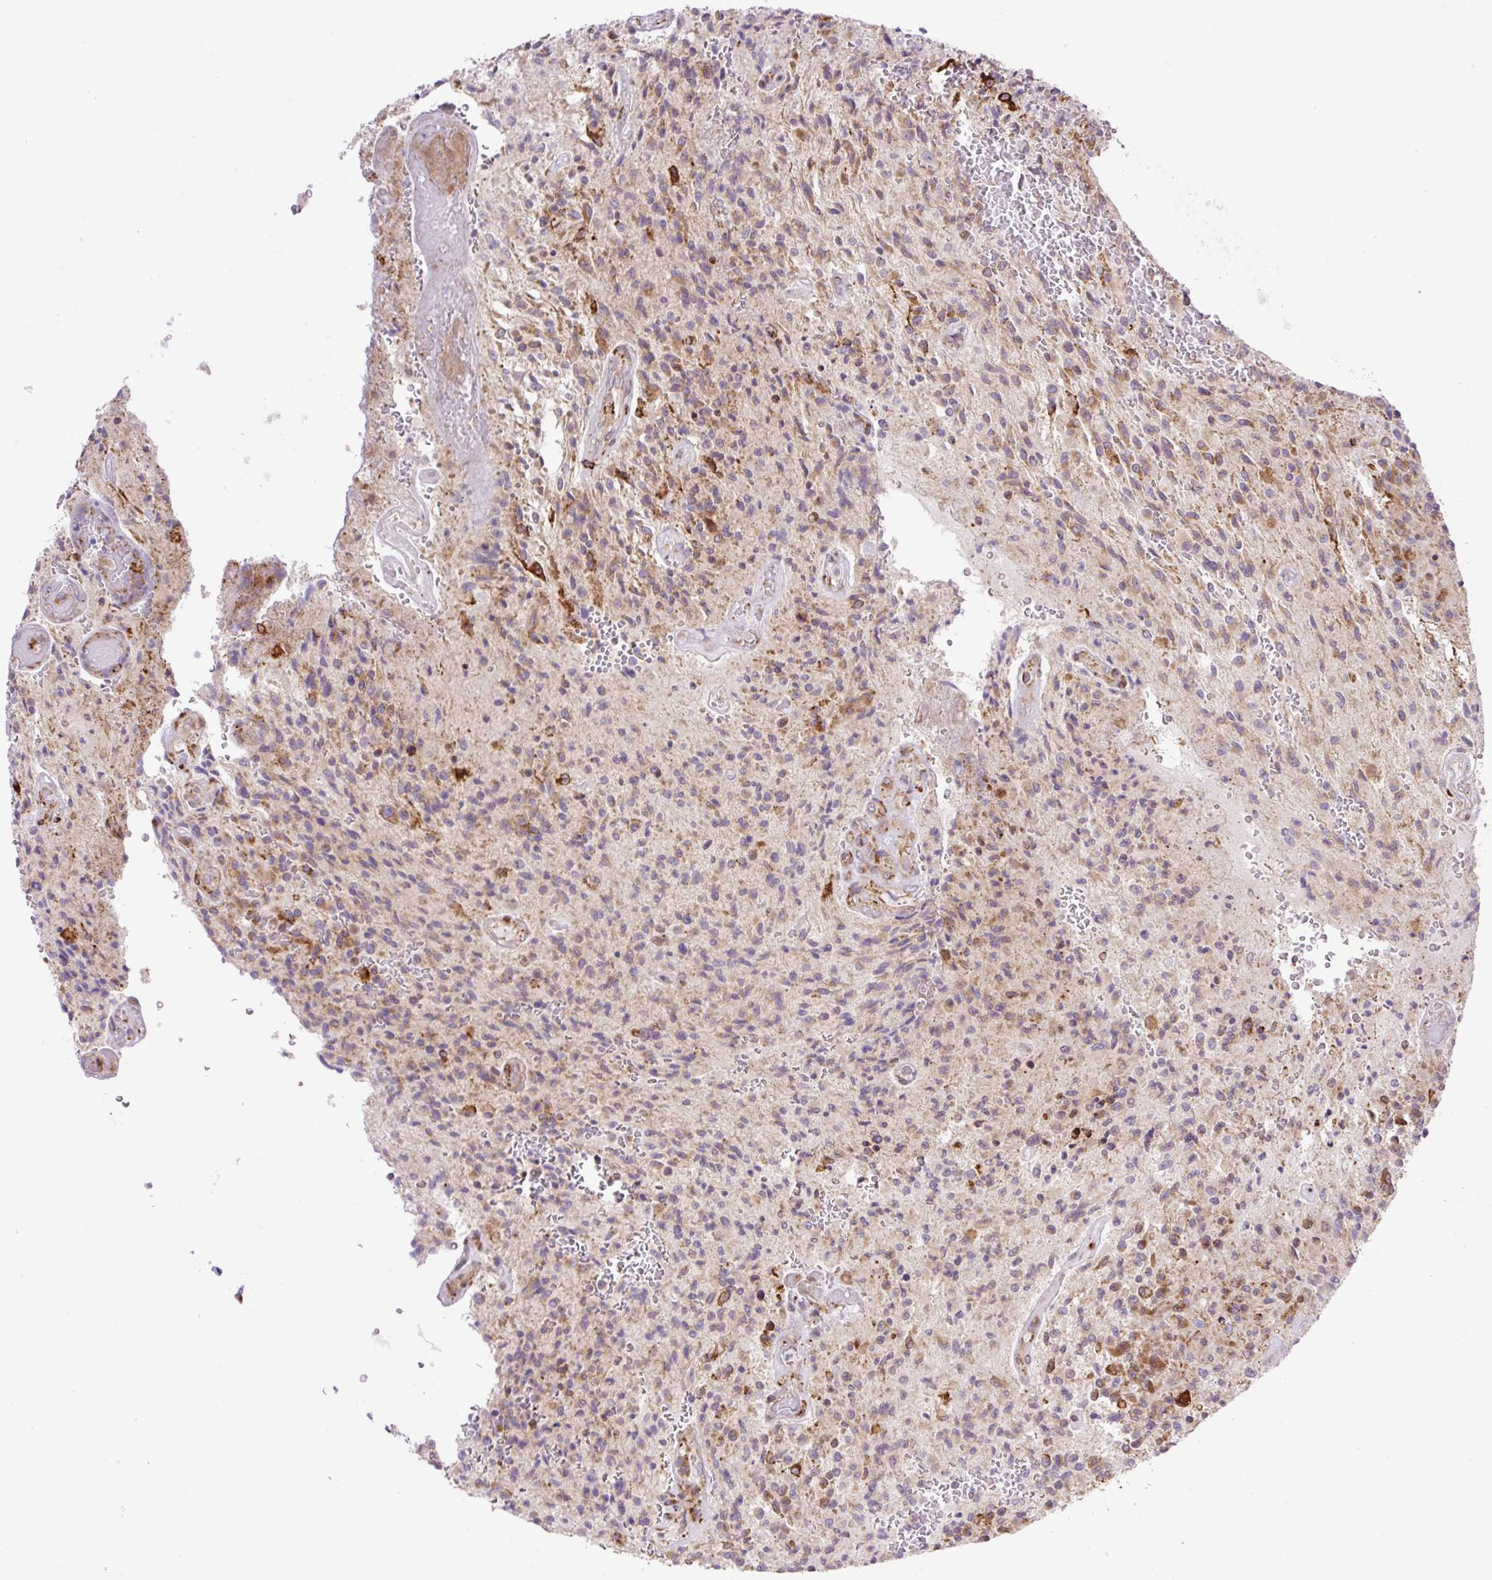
{"staining": {"intensity": "moderate", "quantity": "25%-75%", "location": "cytoplasmic/membranous"}, "tissue": "glioma", "cell_type": "Tumor cells", "image_type": "cancer", "snomed": [{"axis": "morphology", "description": "Normal tissue, NOS"}, {"axis": "morphology", "description": "Glioma, malignant, High grade"}, {"axis": "topography", "description": "Cerebral cortex"}], "caption": "A micrograph showing moderate cytoplasmic/membranous staining in about 25%-75% of tumor cells in glioma, as visualized by brown immunohistochemical staining.", "gene": "RAB30", "patient": {"sex": "male", "age": 56}}